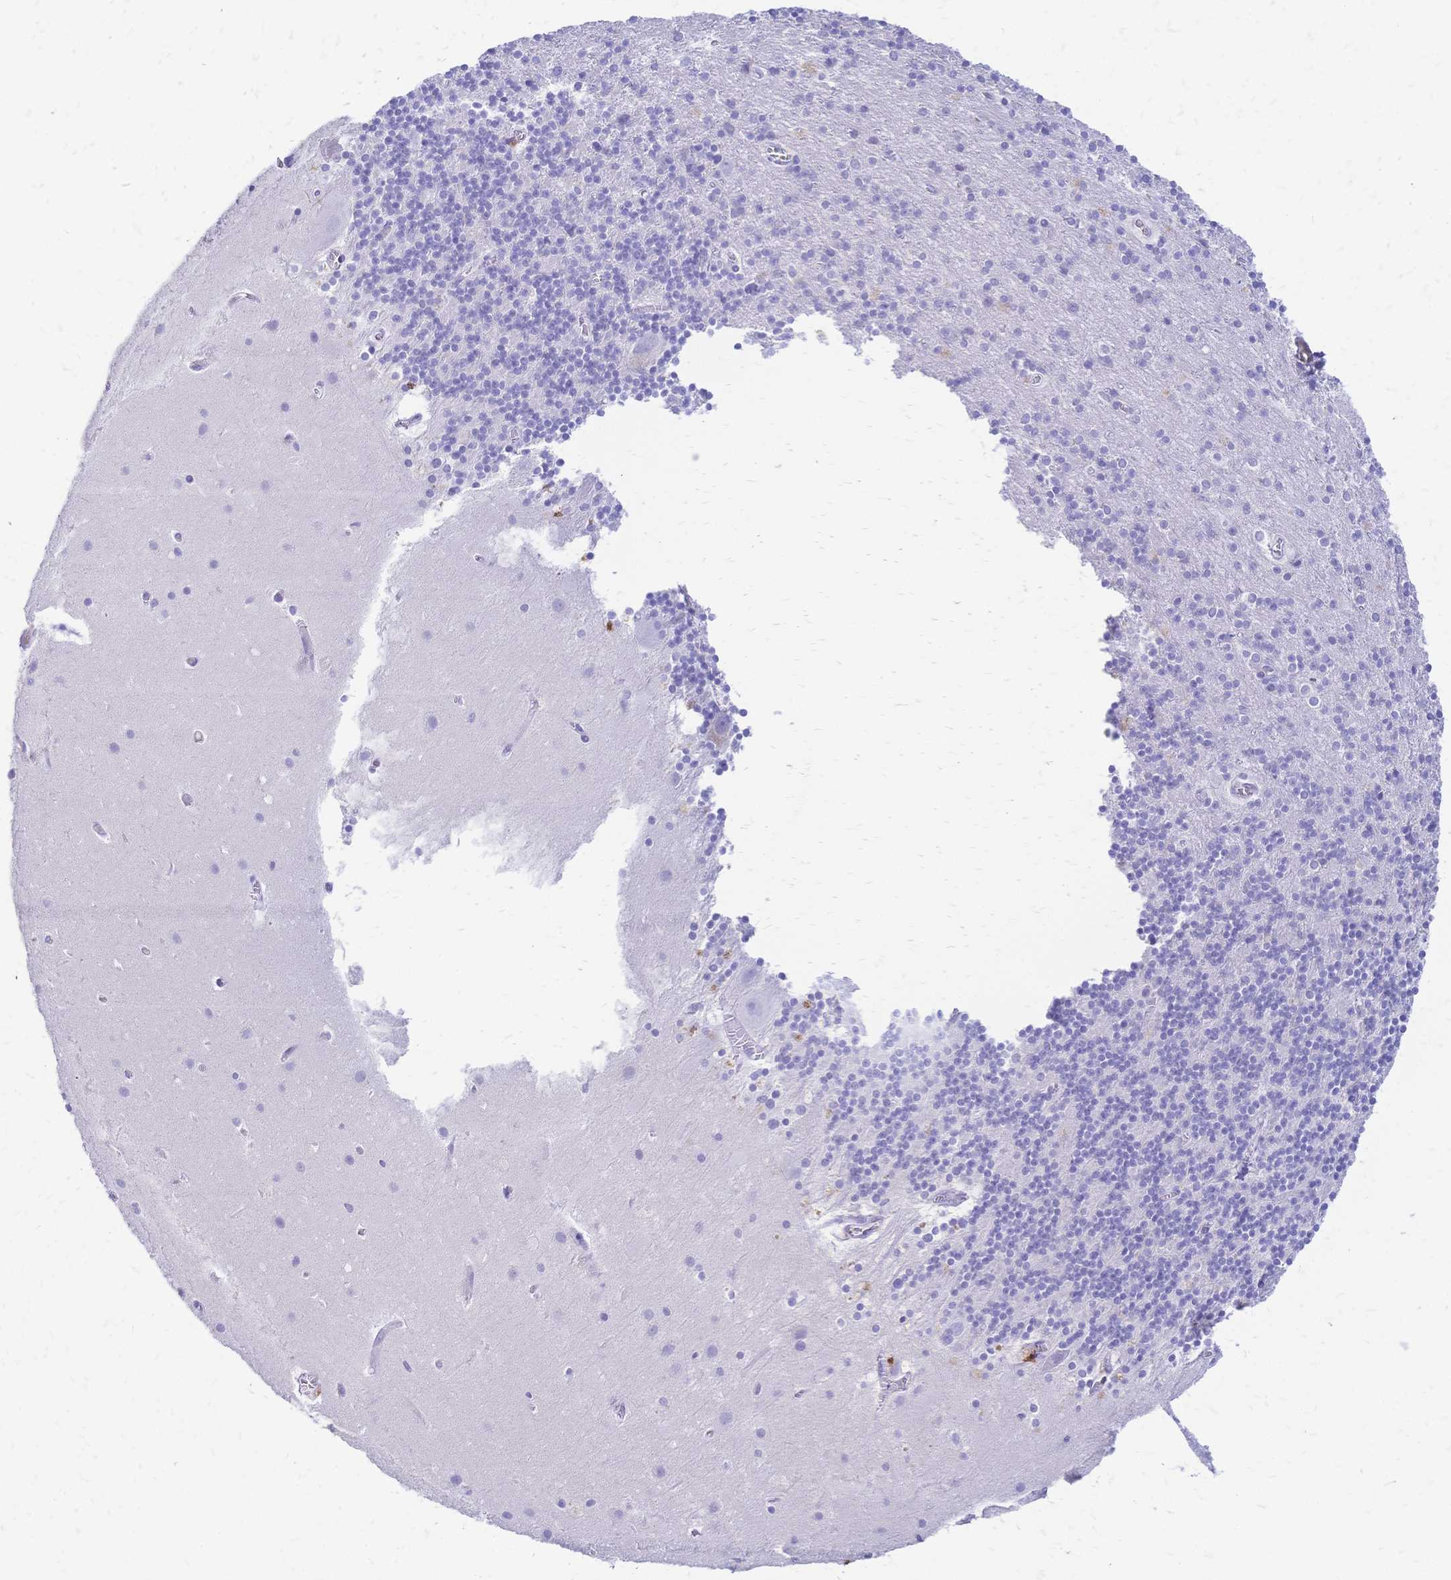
{"staining": {"intensity": "negative", "quantity": "none", "location": "none"}, "tissue": "cerebellum", "cell_type": "Cells in granular layer", "image_type": "normal", "snomed": [{"axis": "morphology", "description": "Normal tissue, NOS"}, {"axis": "topography", "description": "Cerebellum"}], "caption": "Cerebellum was stained to show a protein in brown. There is no significant positivity in cells in granular layer. (Brightfield microscopy of DAB immunohistochemistry at high magnification).", "gene": "FA2H", "patient": {"sex": "male", "age": 70}}